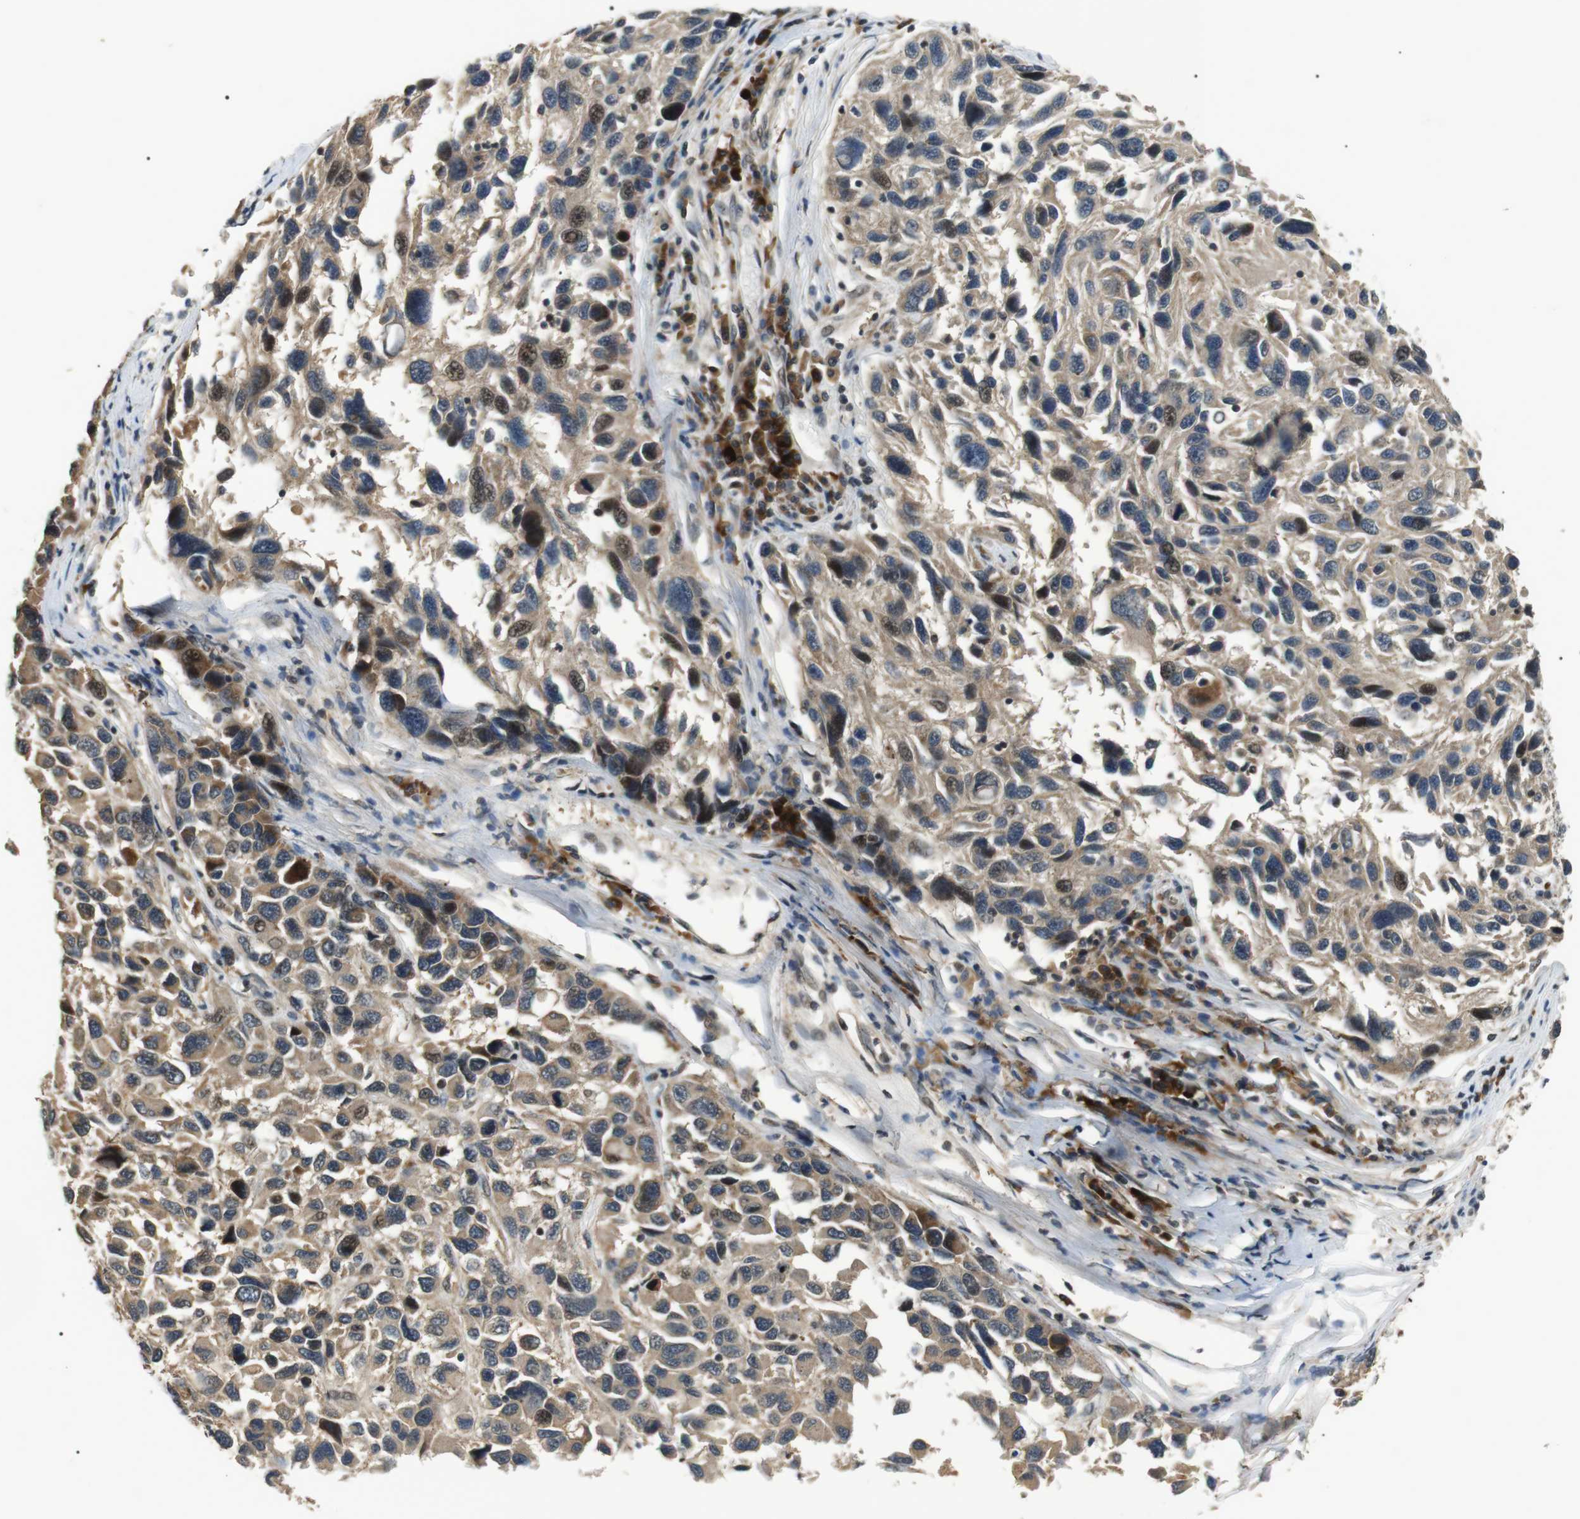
{"staining": {"intensity": "moderate", "quantity": ">75%", "location": "cytoplasmic/membranous,nuclear"}, "tissue": "melanoma", "cell_type": "Tumor cells", "image_type": "cancer", "snomed": [{"axis": "morphology", "description": "Malignant melanoma, NOS"}, {"axis": "topography", "description": "Skin"}], "caption": "Brown immunohistochemical staining in human melanoma demonstrates moderate cytoplasmic/membranous and nuclear staining in approximately >75% of tumor cells. (Stains: DAB in brown, nuclei in blue, Microscopy: brightfield microscopy at high magnification).", "gene": "HSPA13", "patient": {"sex": "male", "age": 53}}